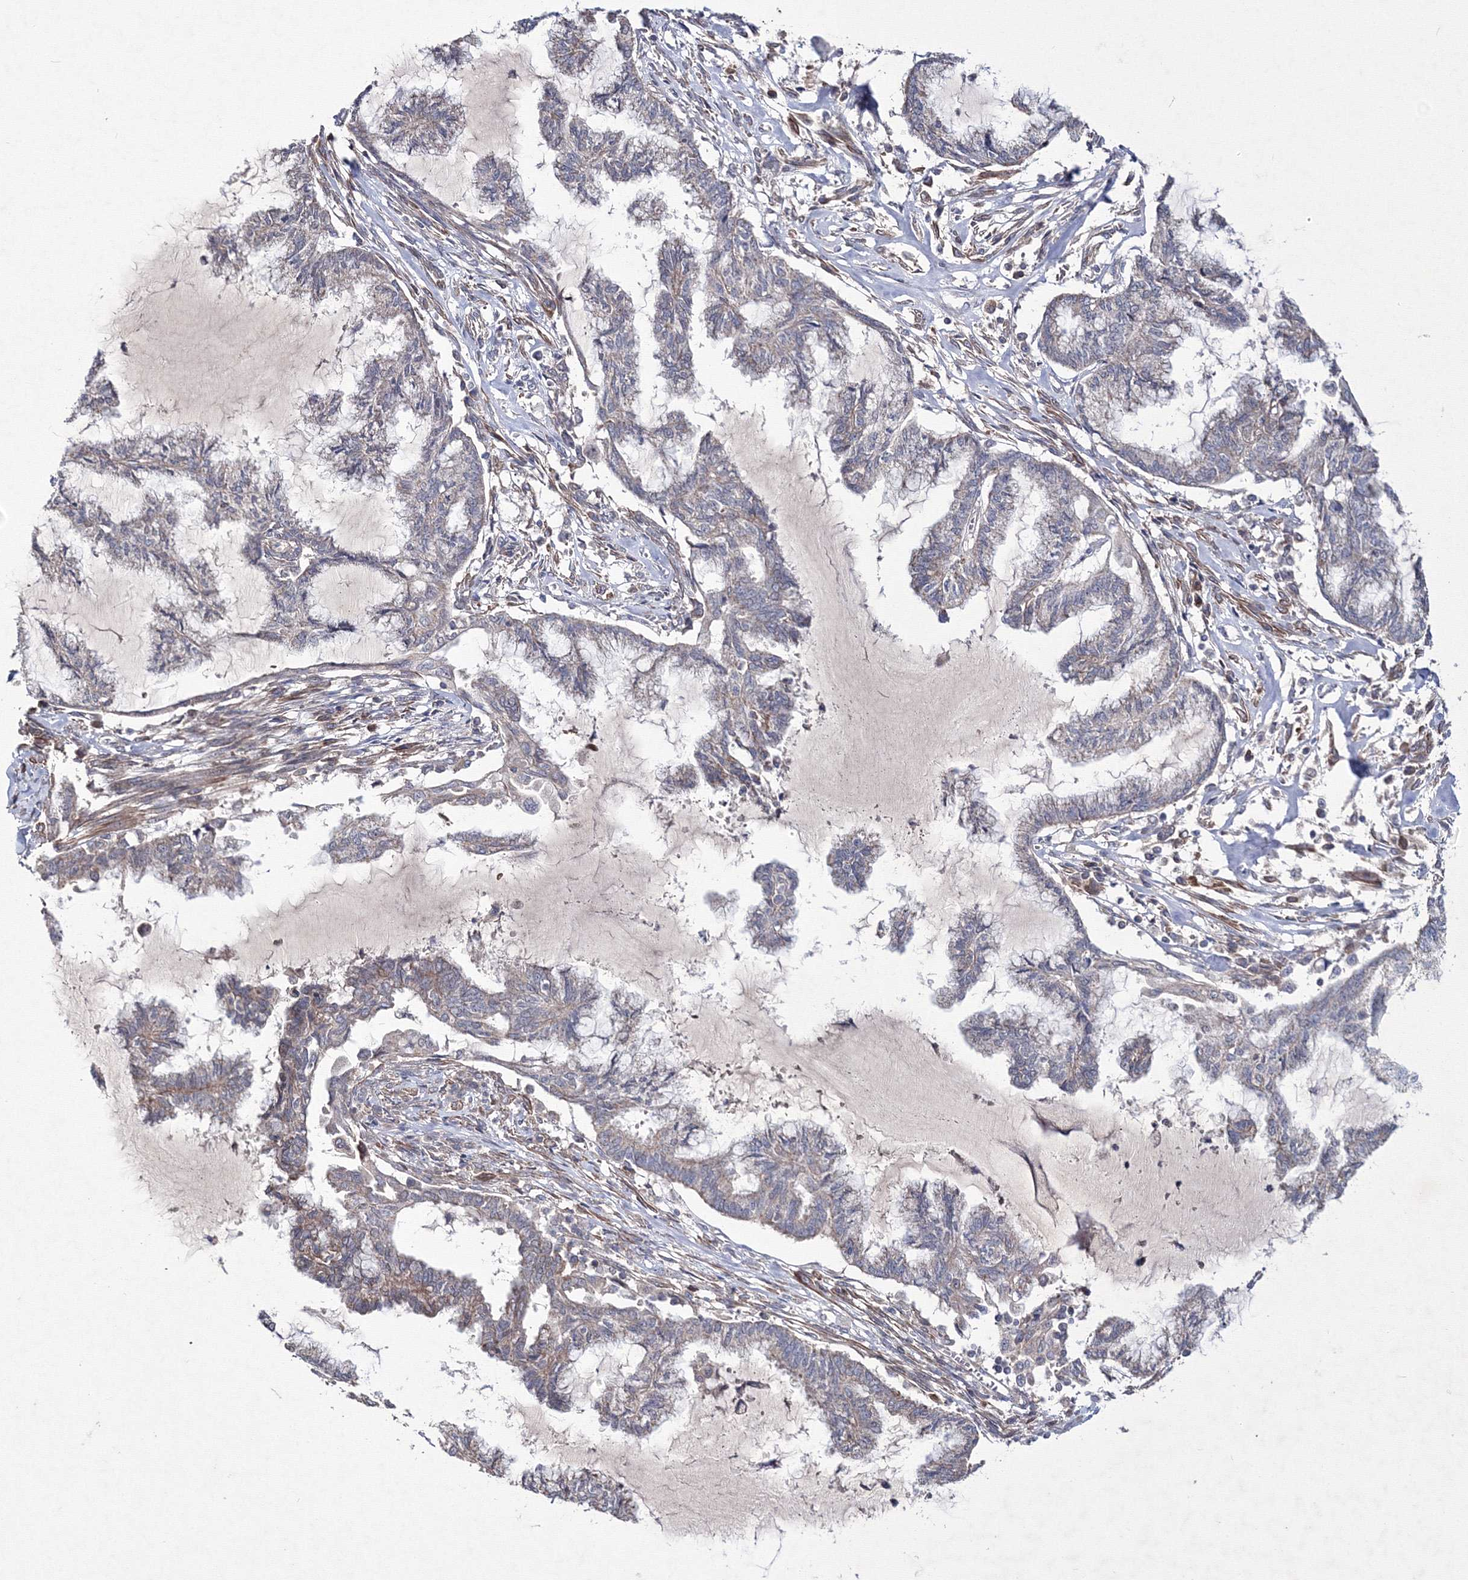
{"staining": {"intensity": "weak", "quantity": "<25%", "location": "cytoplasmic/membranous"}, "tissue": "endometrial cancer", "cell_type": "Tumor cells", "image_type": "cancer", "snomed": [{"axis": "morphology", "description": "Adenocarcinoma, NOS"}, {"axis": "topography", "description": "Endometrium"}], "caption": "Tumor cells show no significant protein expression in adenocarcinoma (endometrial).", "gene": "PPP2R2B", "patient": {"sex": "female", "age": 86}}